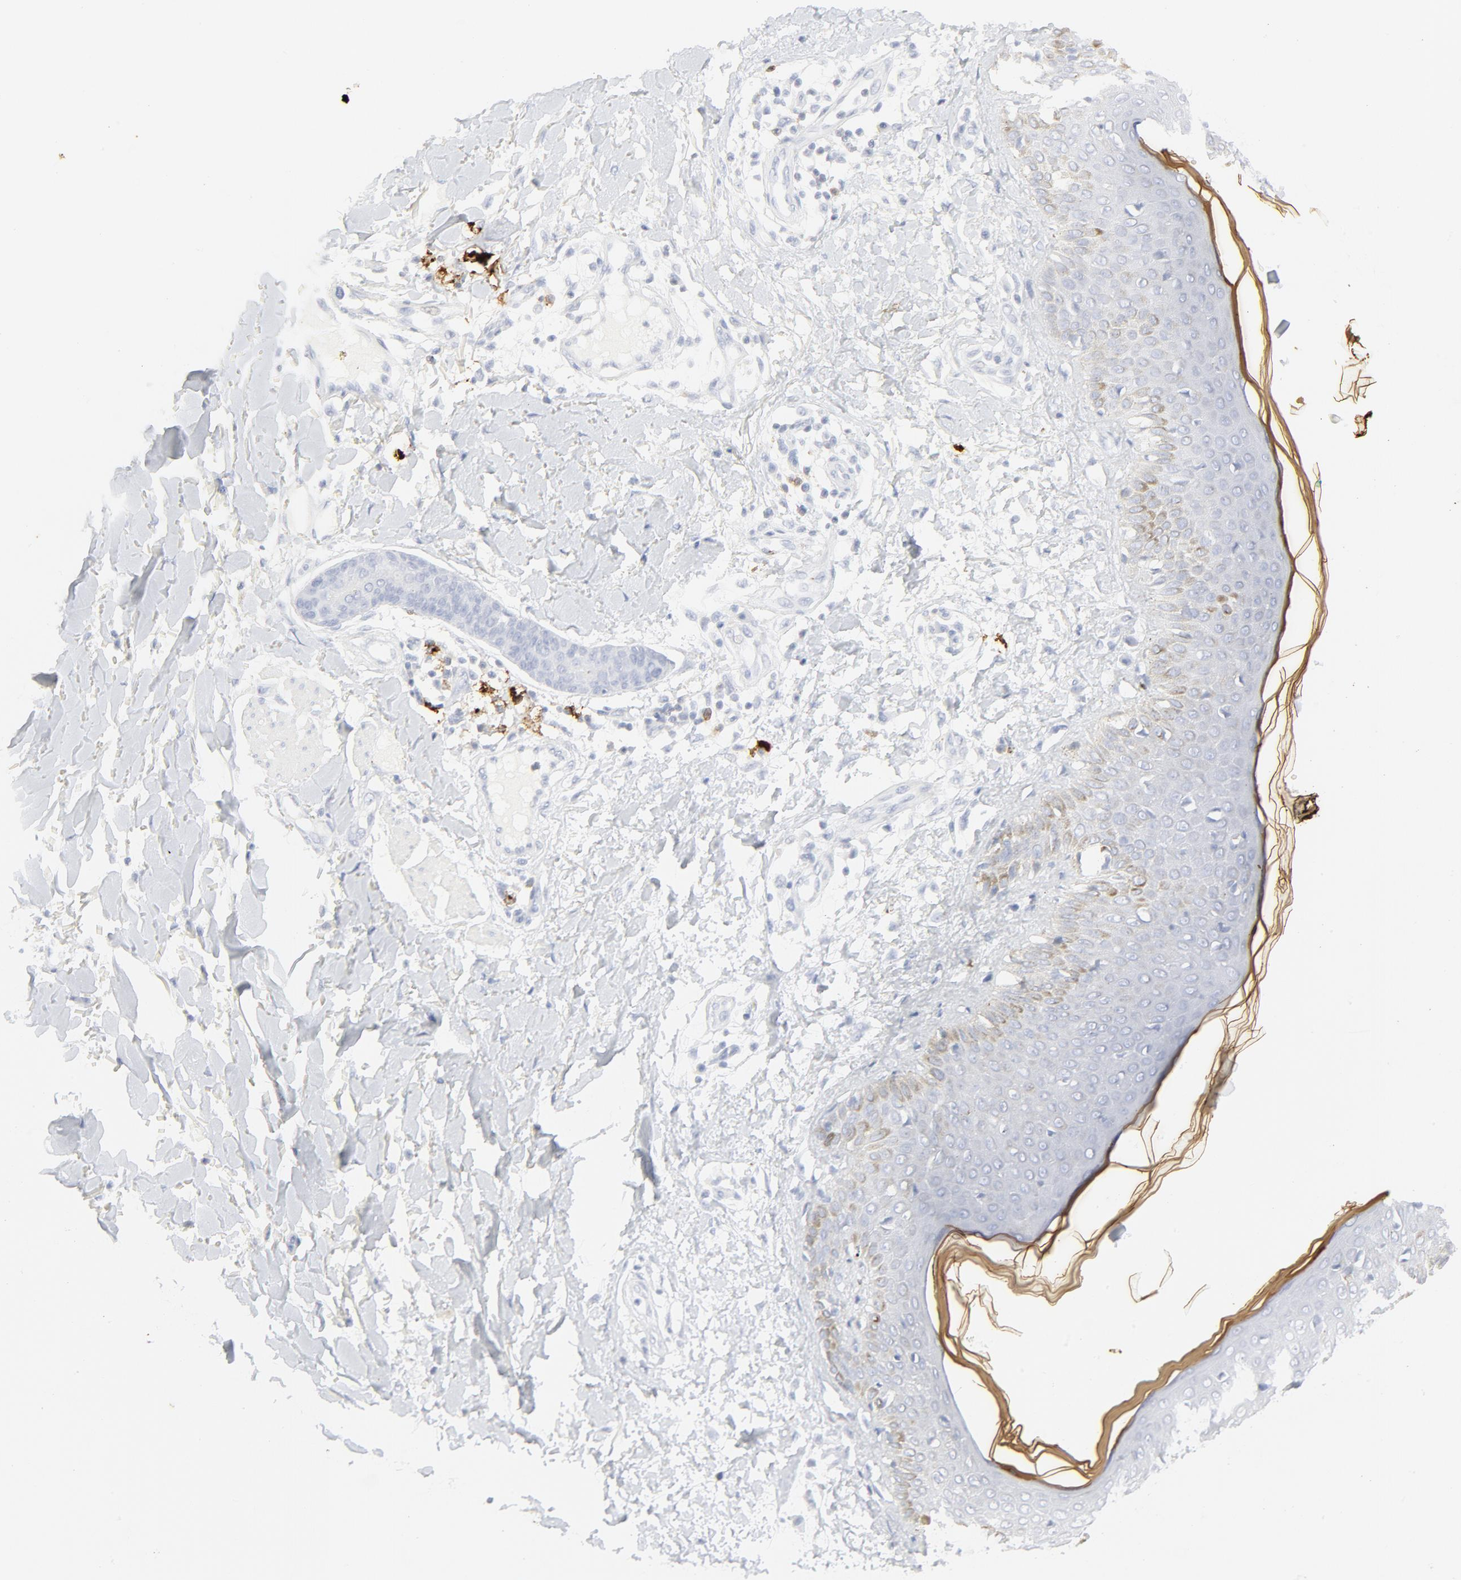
{"staining": {"intensity": "negative", "quantity": "none", "location": "none"}, "tissue": "skin cancer", "cell_type": "Tumor cells", "image_type": "cancer", "snomed": [{"axis": "morphology", "description": "Squamous cell carcinoma, NOS"}, {"axis": "topography", "description": "Skin"}], "caption": "IHC of human skin cancer displays no expression in tumor cells. Nuclei are stained in blue.", "gene": "CCR7", "patient": {"sex": "female", "age": 59}}